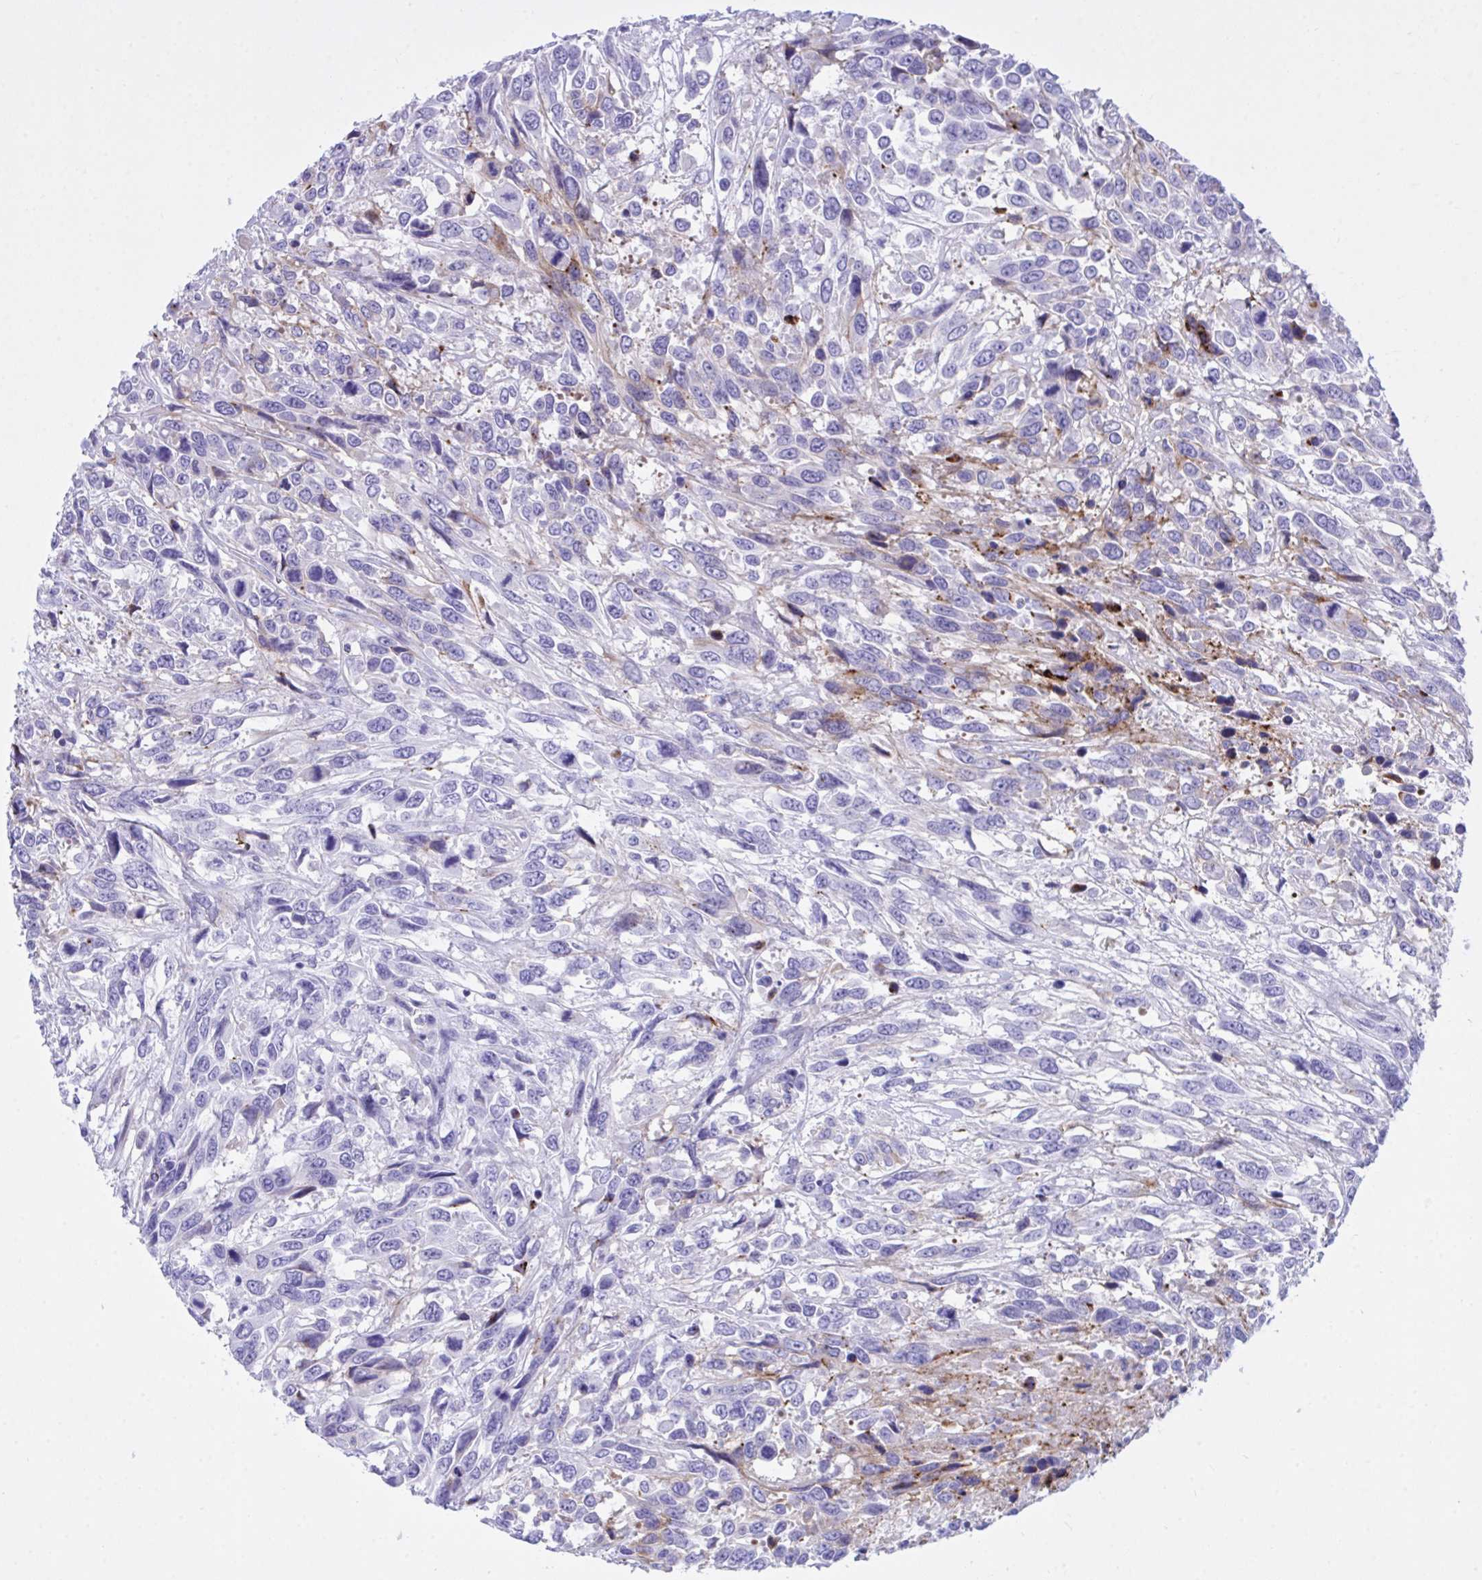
{"staining": {"intensity": "weak", "quantity": "<25%", "location": "cytoplasmic/membranous"}, "tissue": "urothelial cancer", "cell_type": "Tumor cells", "image_type": "cancer", "snomed": [{"axis": "morphology", "description": "Urothelial carcinoma, High grade"}, {"axis": "topography", "description": "Urinary bladder"}], "caption": "Tumor cells are negative for protein expression in human urothelial cancer. (DAB immunohistochemistry with hematoxylin counter stain).", "gene": "BEX5", "patient": {"sex": "female", "age": 70}}